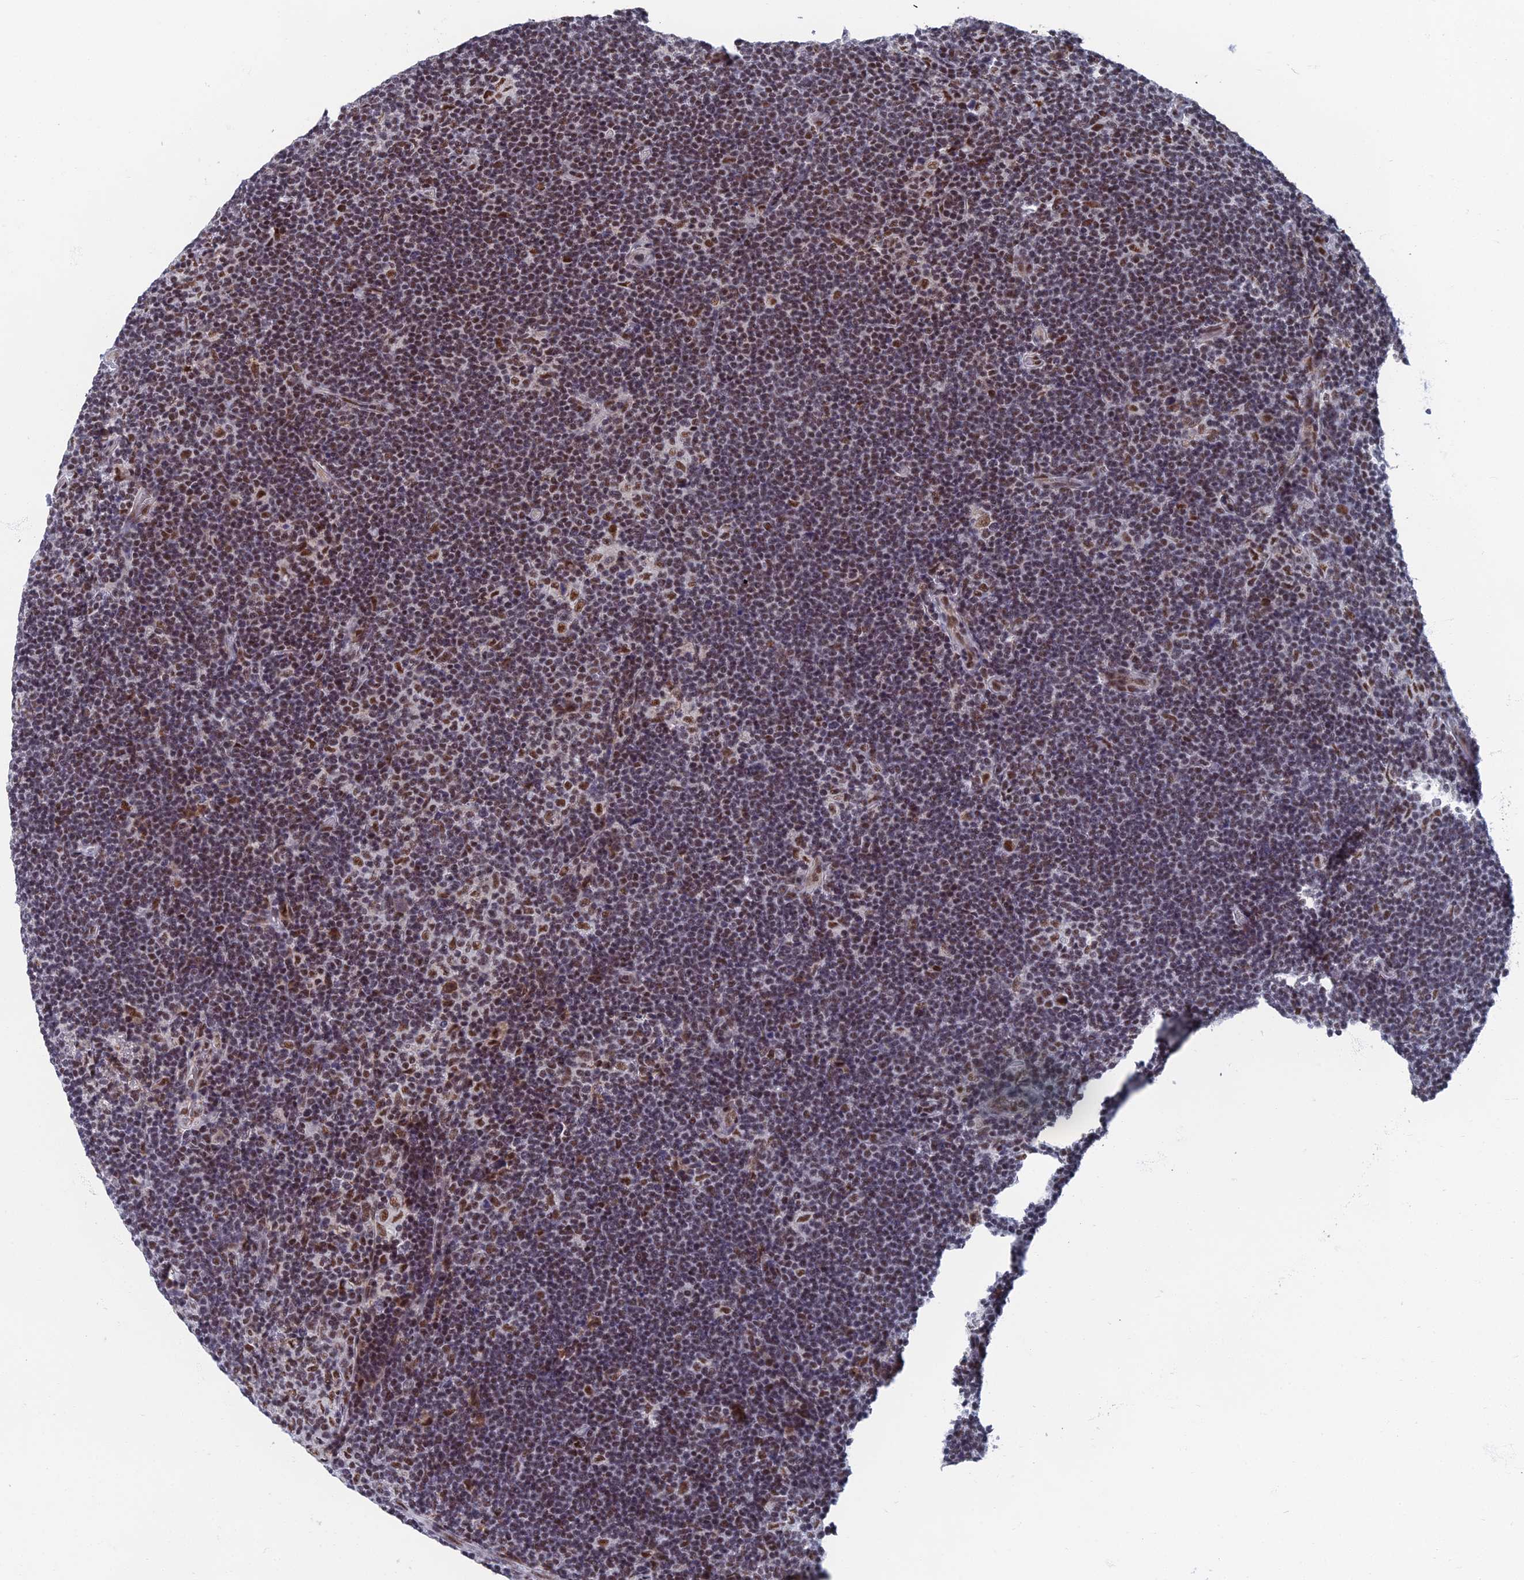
{"staining": {"intensity": "moderate", "quantity": ">75%", "location": "nuclear"}, "tissue": "lymphoma", "cell_type": "Tumor cells", "image_type": "cancer", "snomed": [{"axis": "morphology", "description": "Hodgkin's disease, NOS"}, {"axis": "topography", "description": "Lymph node"}], "caption": "This is a micrograph of immunohistochemistry staining of lymphoma, which shows moderate expression in the nuclear of tumor cells.", "gene": "TAF13", "patient": {"sex": "female", "age": 57}}